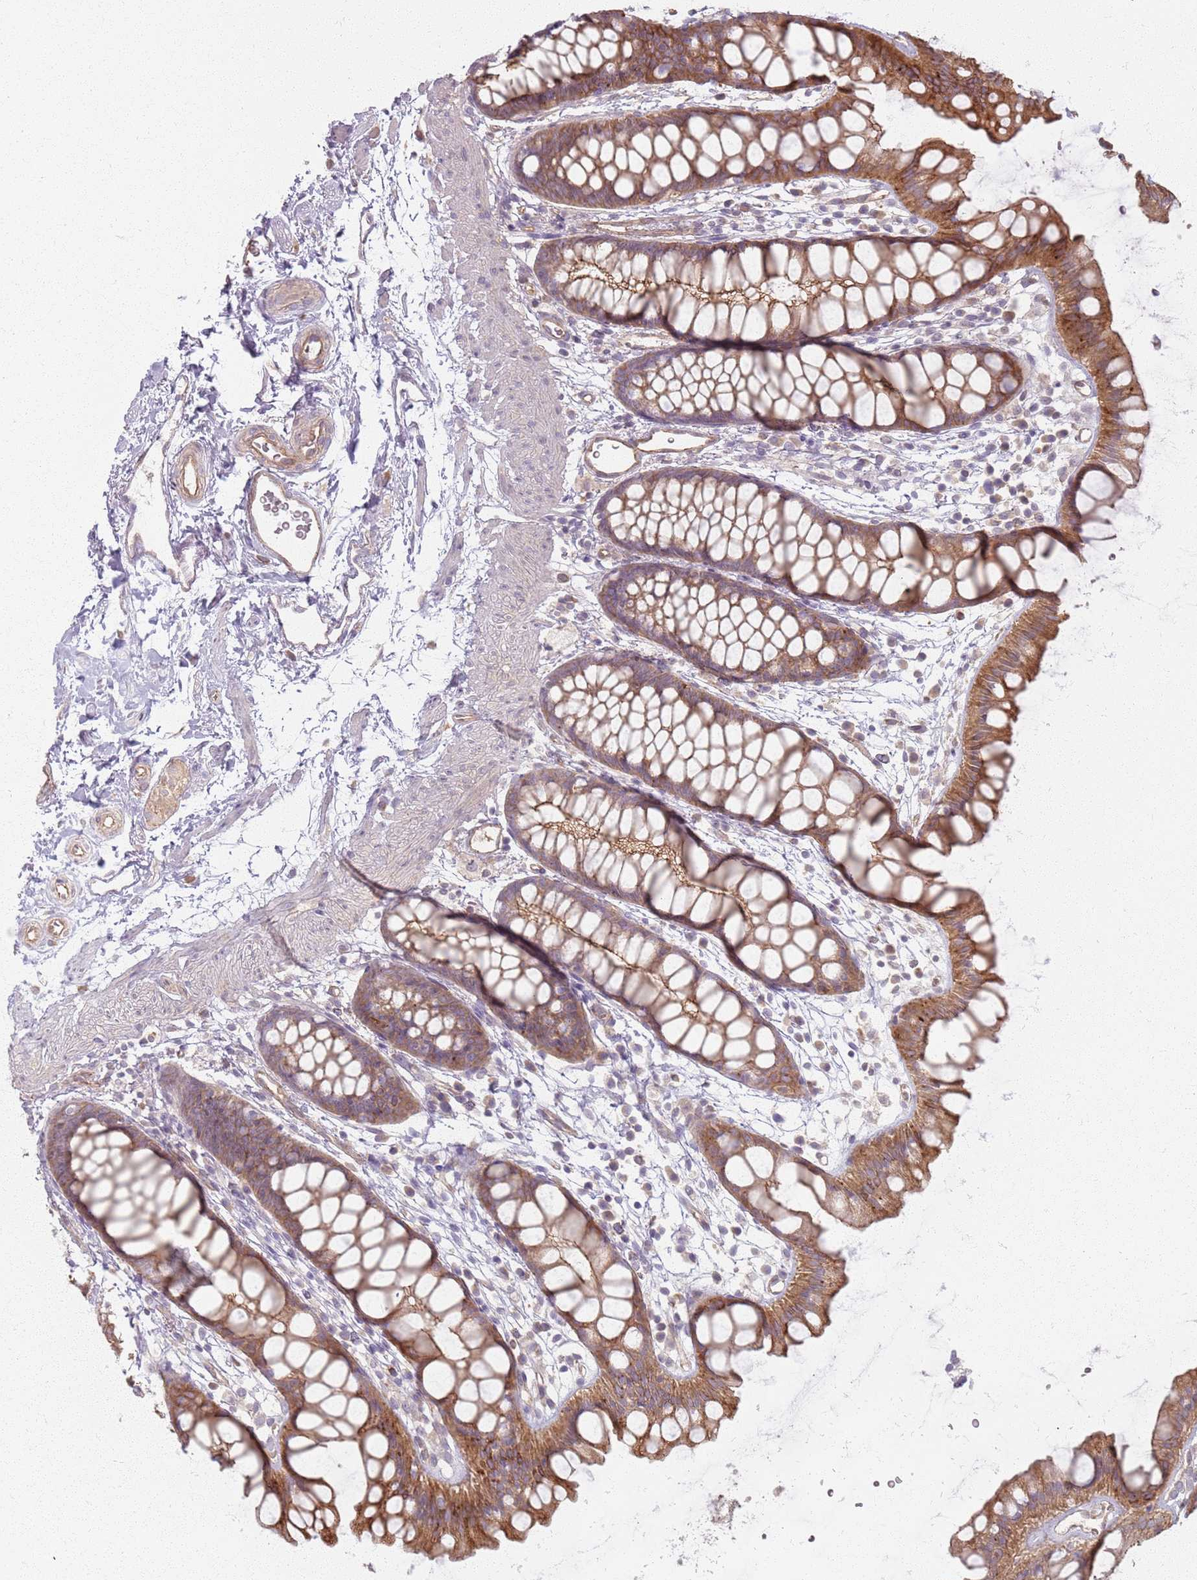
{"staining": {"intensity": "moderate", "quantity": ">75%", "location": "cytoplasmic/membranous"}, "tissue": "rectum", "cell_type": "Glandular cells", "image_type": "normal", "snomed": [{"axis": "morphology", "description": "Normal tissue, NOS"}, {"axis": "topography", "description": "Rectum"}], "caption": "Immunohistochemistry (IHC) image of normal human rectum stained for a protein (brown), which demonstrates medium levels of moderate cytoplasmic/membranous staining in approximately >75% of glandular cells.", "gene": "KCNA5", "patient": {"sex": "female", "age": 65}}